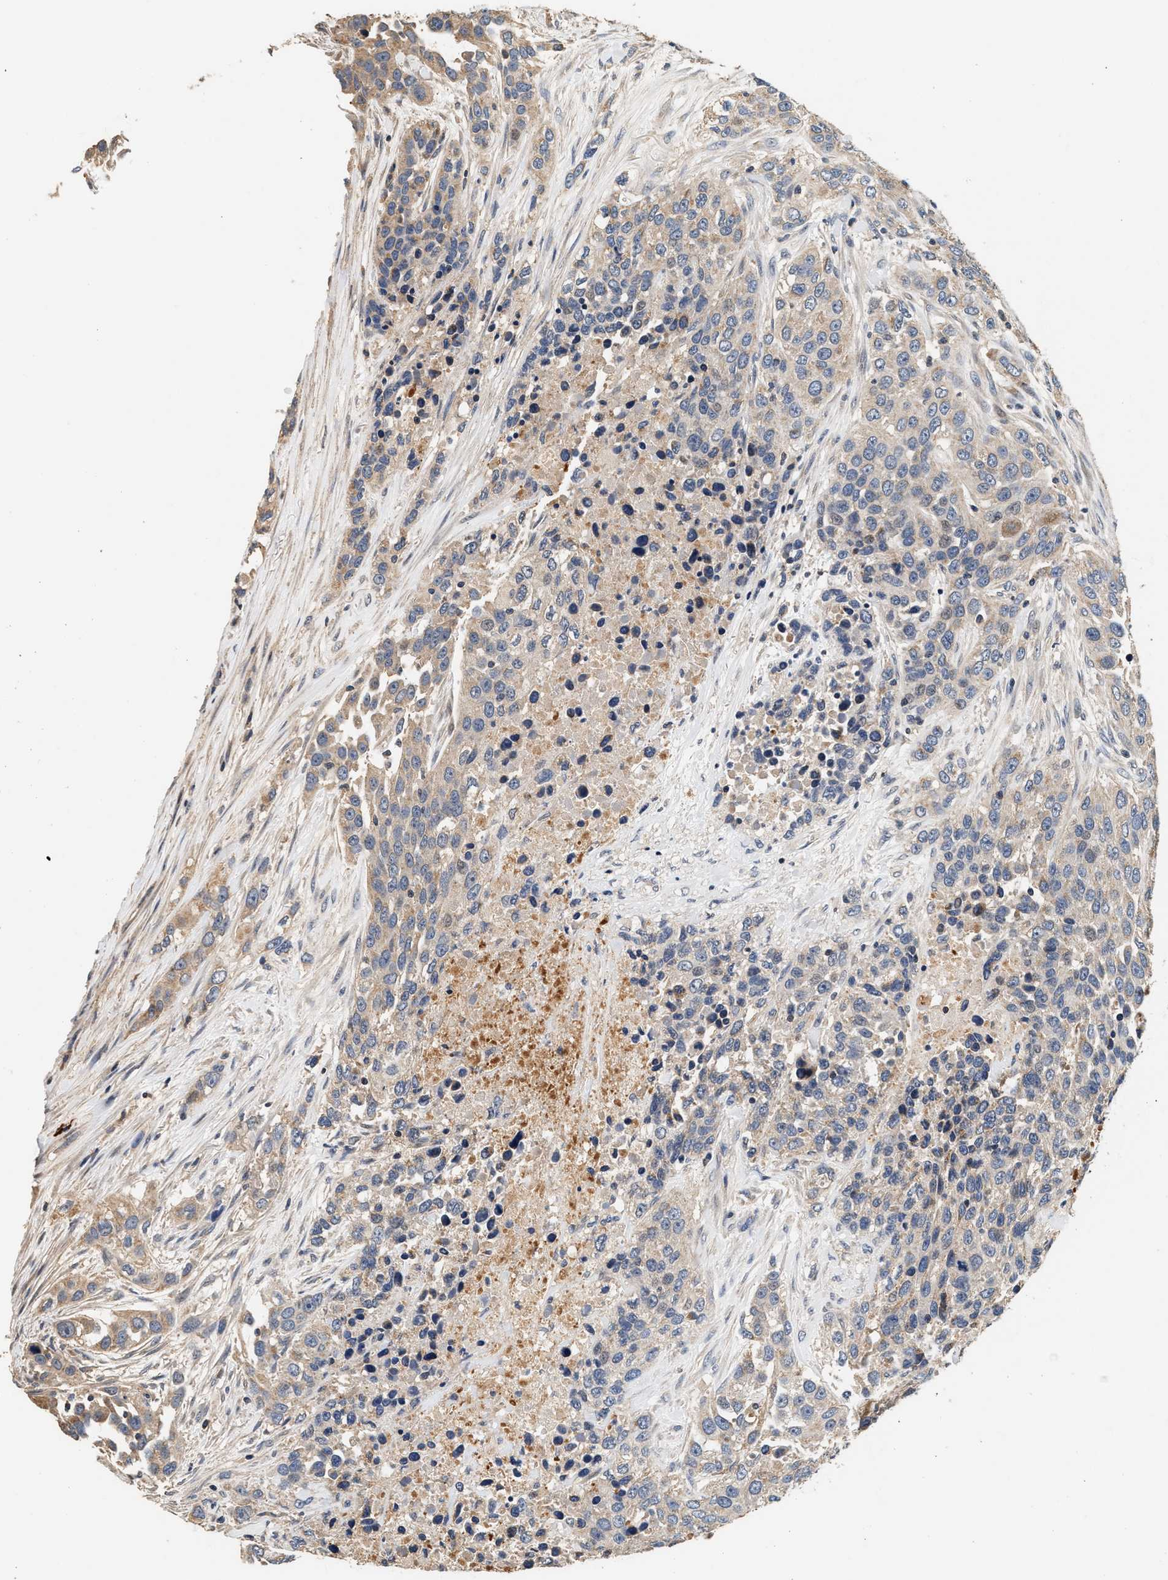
{"staining": {"intensity": "weak", "quantity": "<25%", "location": "cytoplasmic/membranous"}, "tissue": "urothelial cancer", "cell_type": "Tumor cells", "image_type": "cancer", "snomed": [{"axis": "morphology", "description": "Urothelial carcinoma, High grade"}, {"axis": "topography", "description": "Urinary bladder"}], "caption": "DAB immunohistochemical staining of urothelial cancer demonstrates no significant staining in tumor cells.", "gene": "PTGR3", "patient": {"sex": "female", "age": 80}}